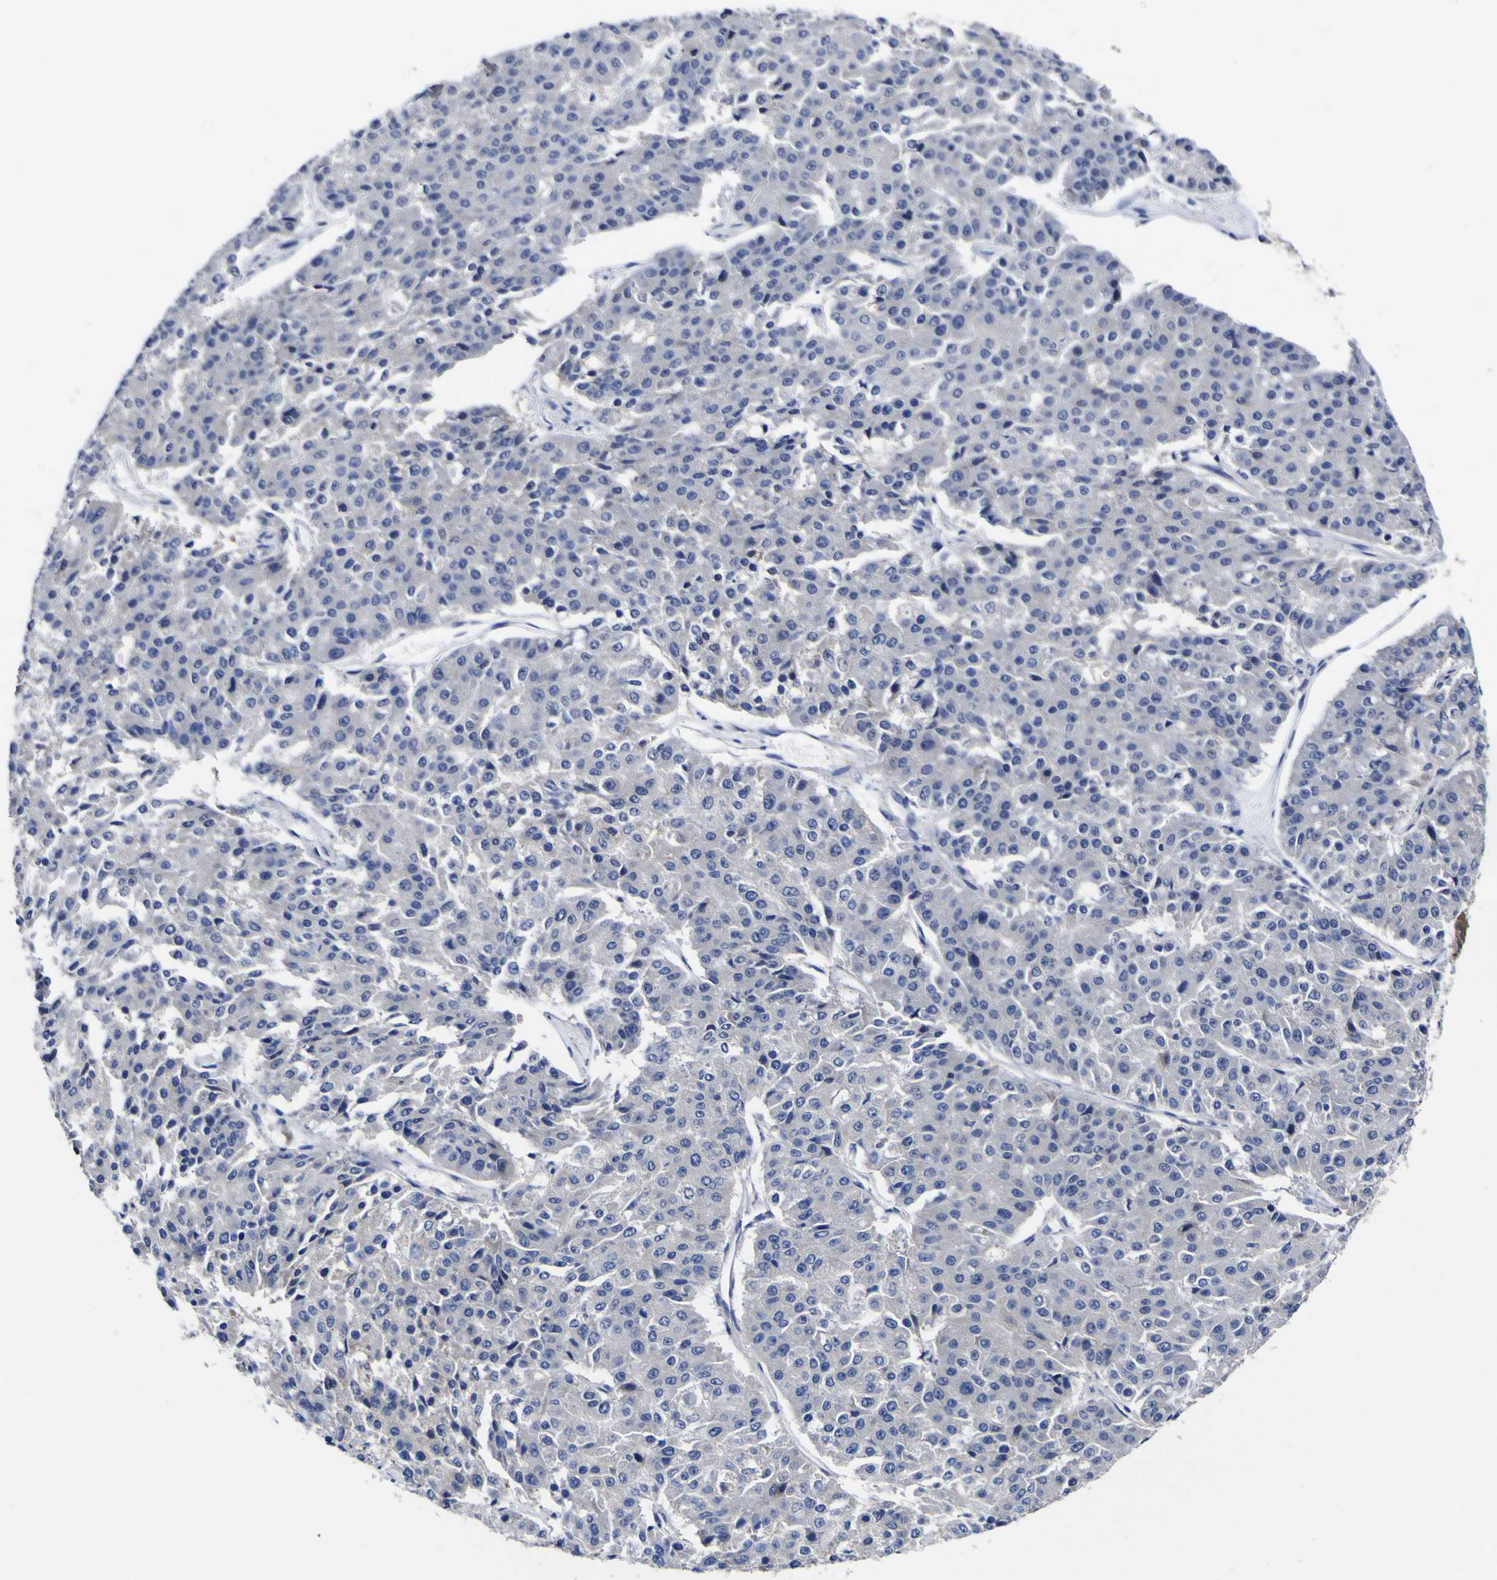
{"staining": {"intensity": "negative", "quantity": "none", "location": "none"}, "tissue": "pancreatic cancer", "cell_type": "Tumor cells", "image_type": "cancer", "snomed": [{"axis": "morphology", "description": "Adenocarcinoma, NOS"}, {"axis": "topography", "description": "Pancreas"}], "caption": "Immunohistochemistry of human adenocarcinoma (pancreatic) displays no staining in tumor cells.", "gene": "CASP6", "patient": {"sex": "male", "age": 50}}